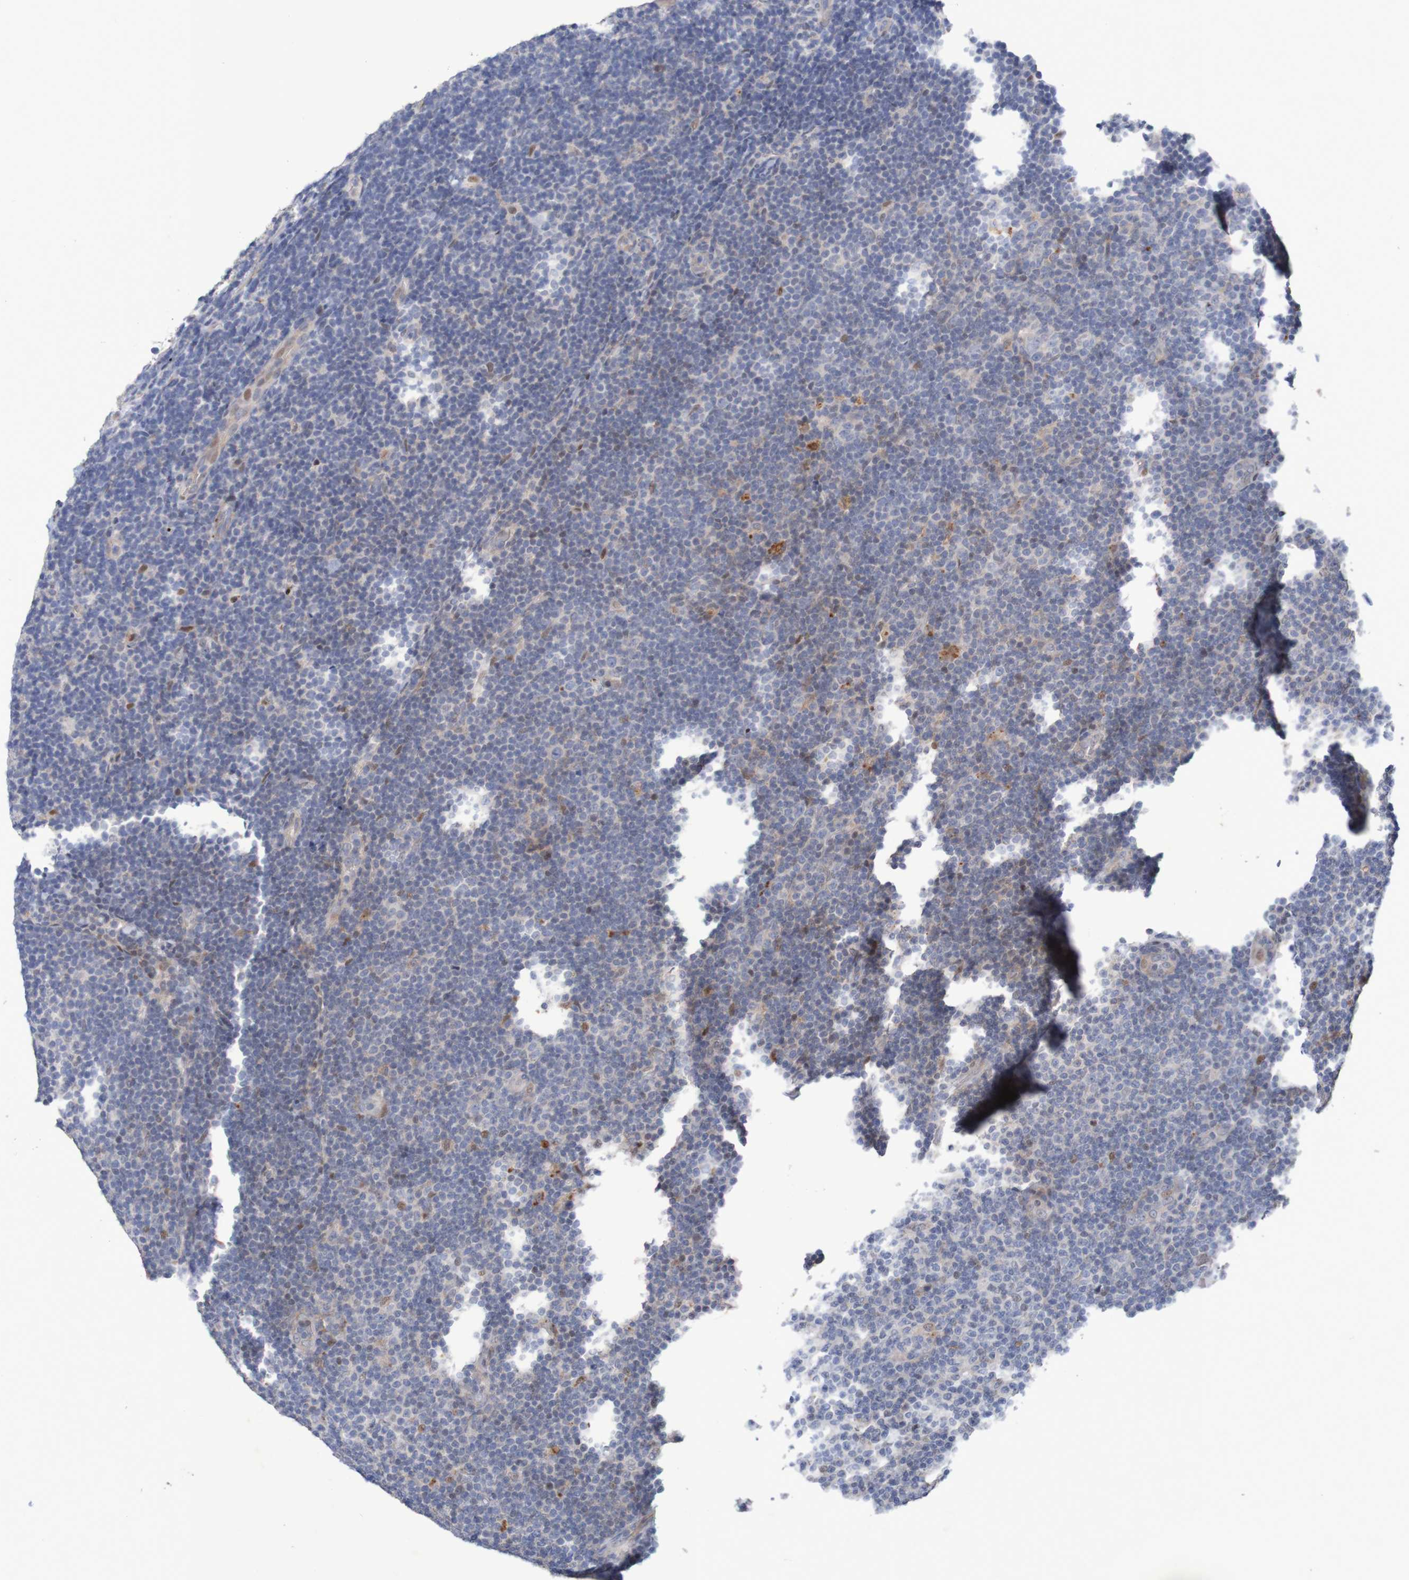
{"staining": {"intensity": "negative", "quantity": "none", "location": "none"}, "tissue": "lymphoma", "cell_type": "Tumor cells", "image_type": "cancer", "snomed": [{"axis": "morphology", "description": "Malignant lymphoma, non-Hodgkin's type, Low grade"}, {"axis": "topography", "description": "Lymph node"}], "caption": "Immunohistochemistry of low-grade malignant lymphoma, non-Hodgkin's type shows no staining in tumor cells.", "gene": "FBP2", "patient": {"sex": "male", "age": 83}}